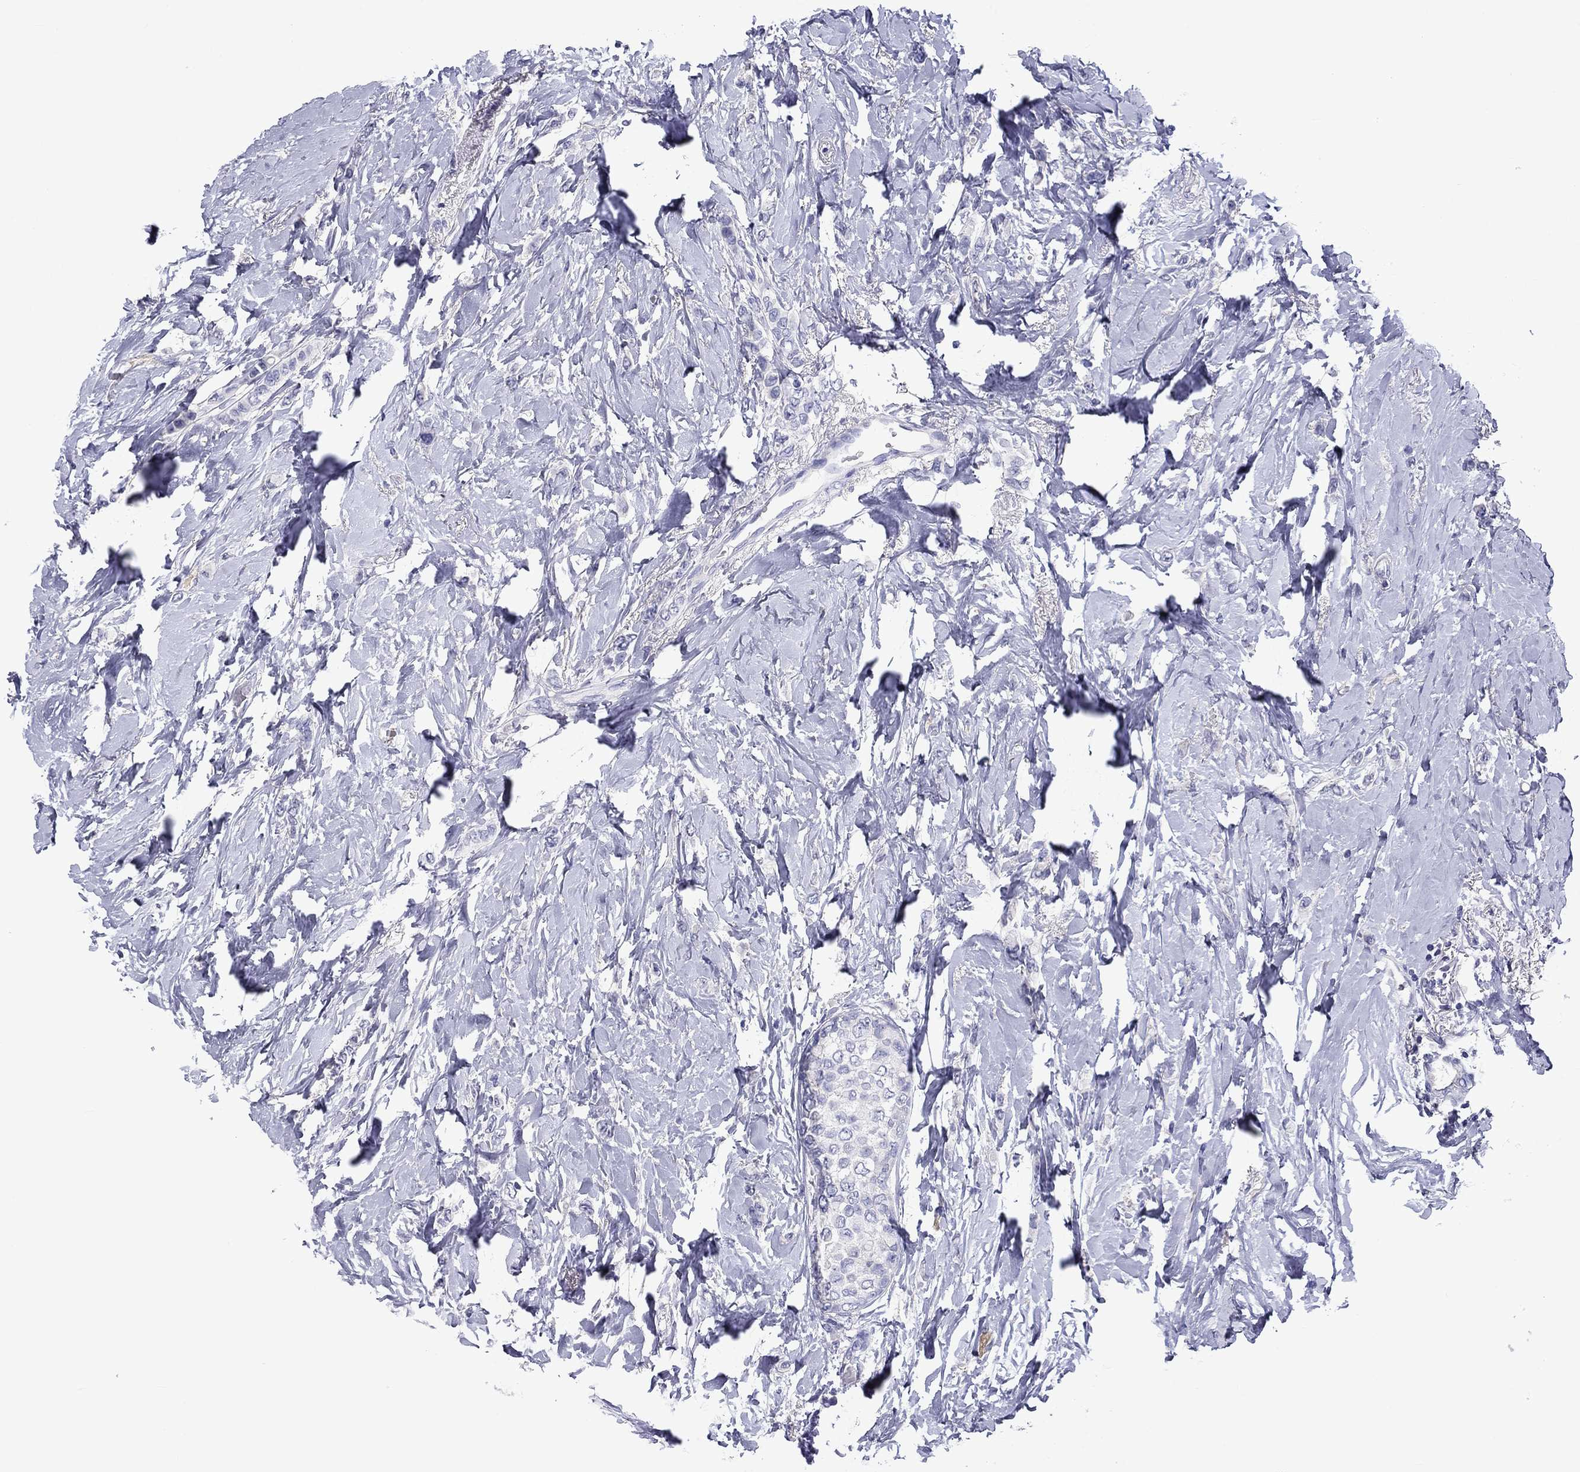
{"staining": {"intensity": "negative", "quantity": "none", "location": "none"}, "tissue": "breast cancer", "cell_type": "Tumor cells", "image_type": "cancer", "snomed": [{"axis": "morphology", "description": "Lobular carcinoma"}, {"axis": "topography", "description": "Breast"}], "caption": "Immunohistochemical staining of human breast lobular carcinoma demonstrates no significant expression in tumor cells.", "gene": "CNDP1", "patient": {"sex": "female", "age": 66}}